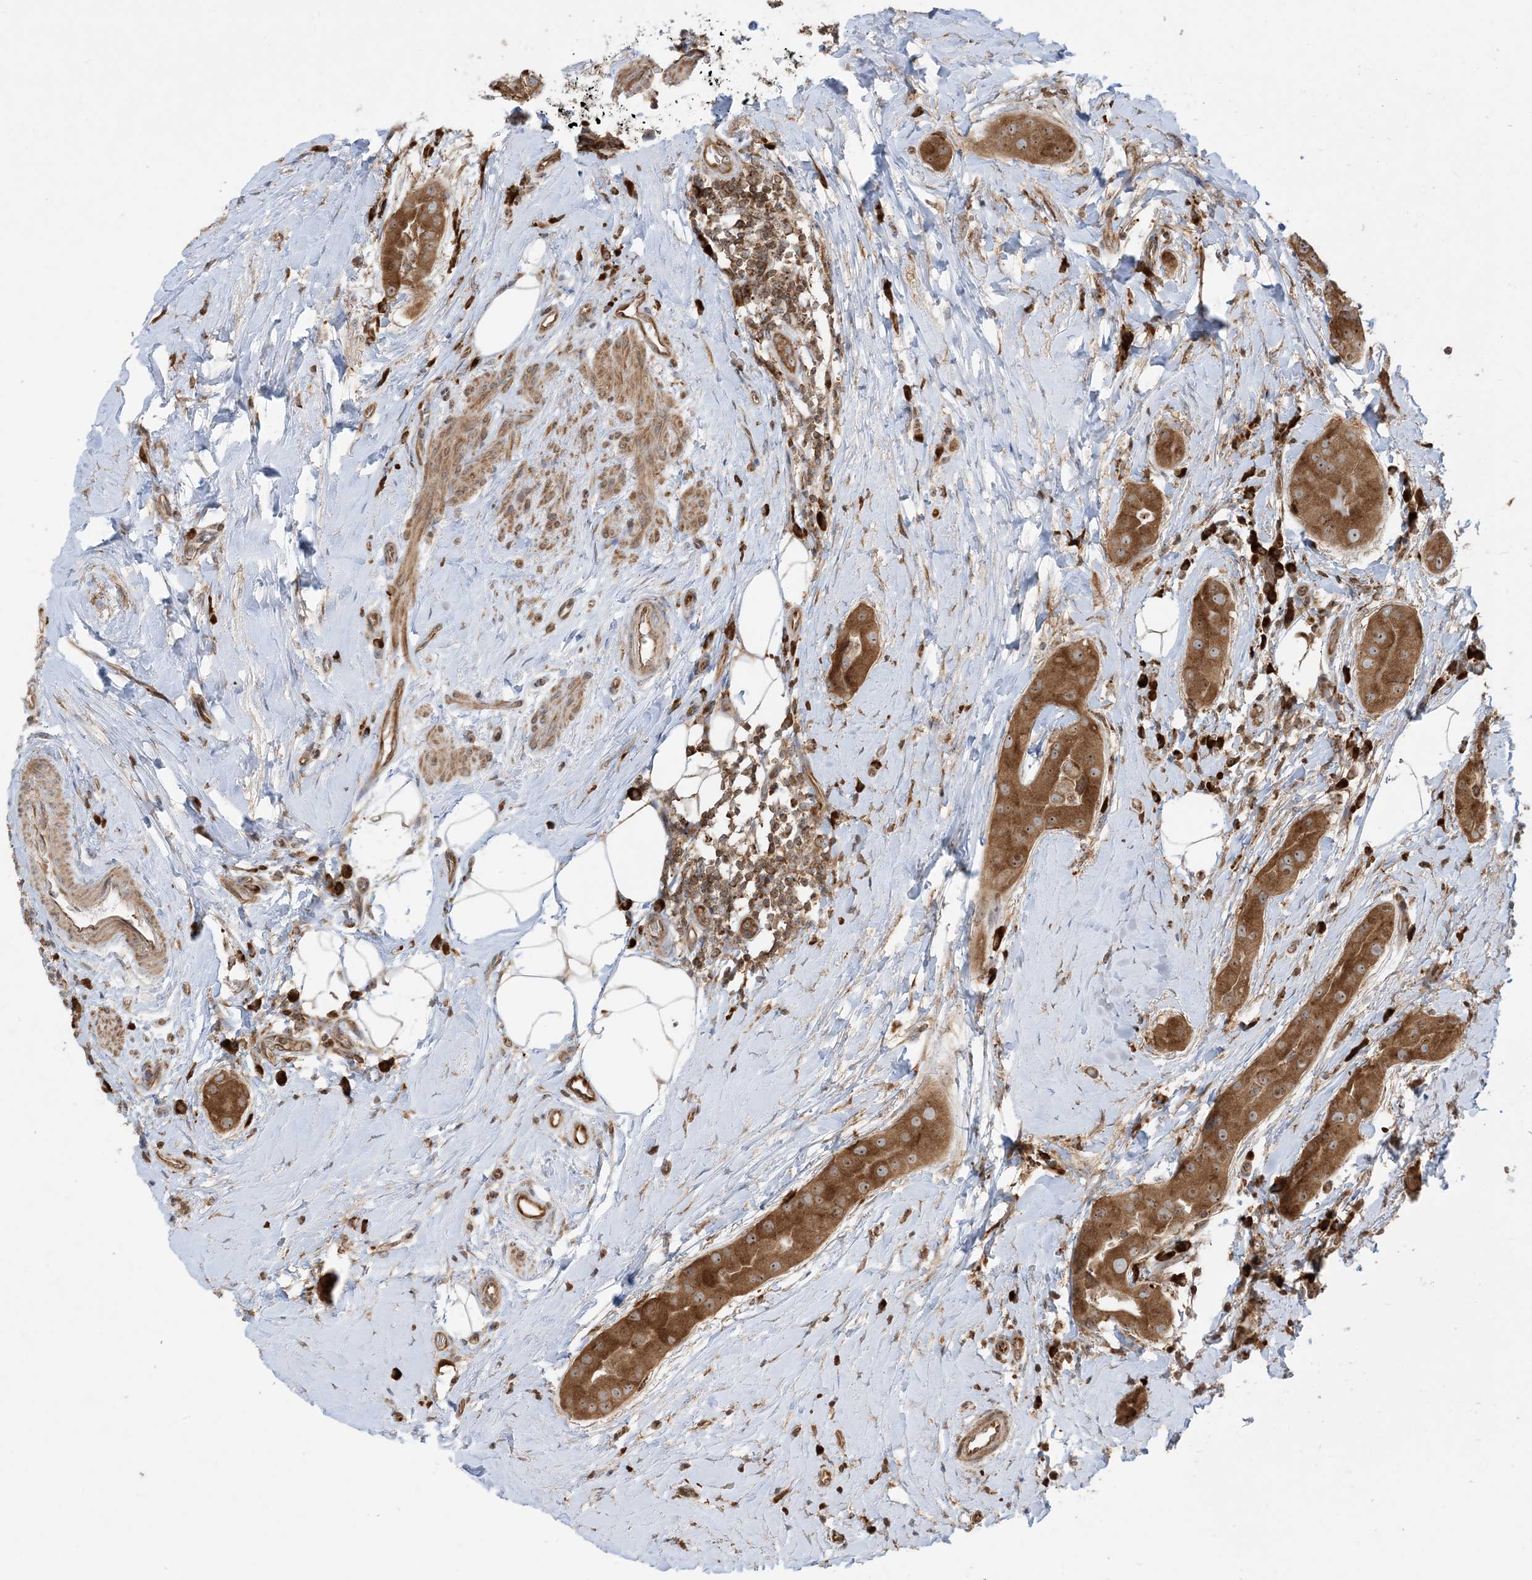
{"staining": {"intensity": "strong", "quantity": ">75%", "location": "cytoplasmic/membranous,nuclear"}, "tissue": "thyroid cancer", "cell_type": "Tumor cells", "image_type": "cancer", "snomed": [{"axis": "morphology", "description": "Papillary adenocarcinoma, NOS"}, {"axis": "topography", "description": "Thyroid gland"}], "caption": "This is a histology image of immunohistochemistry (IHC) staining of papillary adenocarcinoma (thyroid), which shows strong staining in the cytoplasmic/membranous and nuclear of tumor cells.", "gene": "SRP72", "patient": {"sex": "male", "age": 33}}